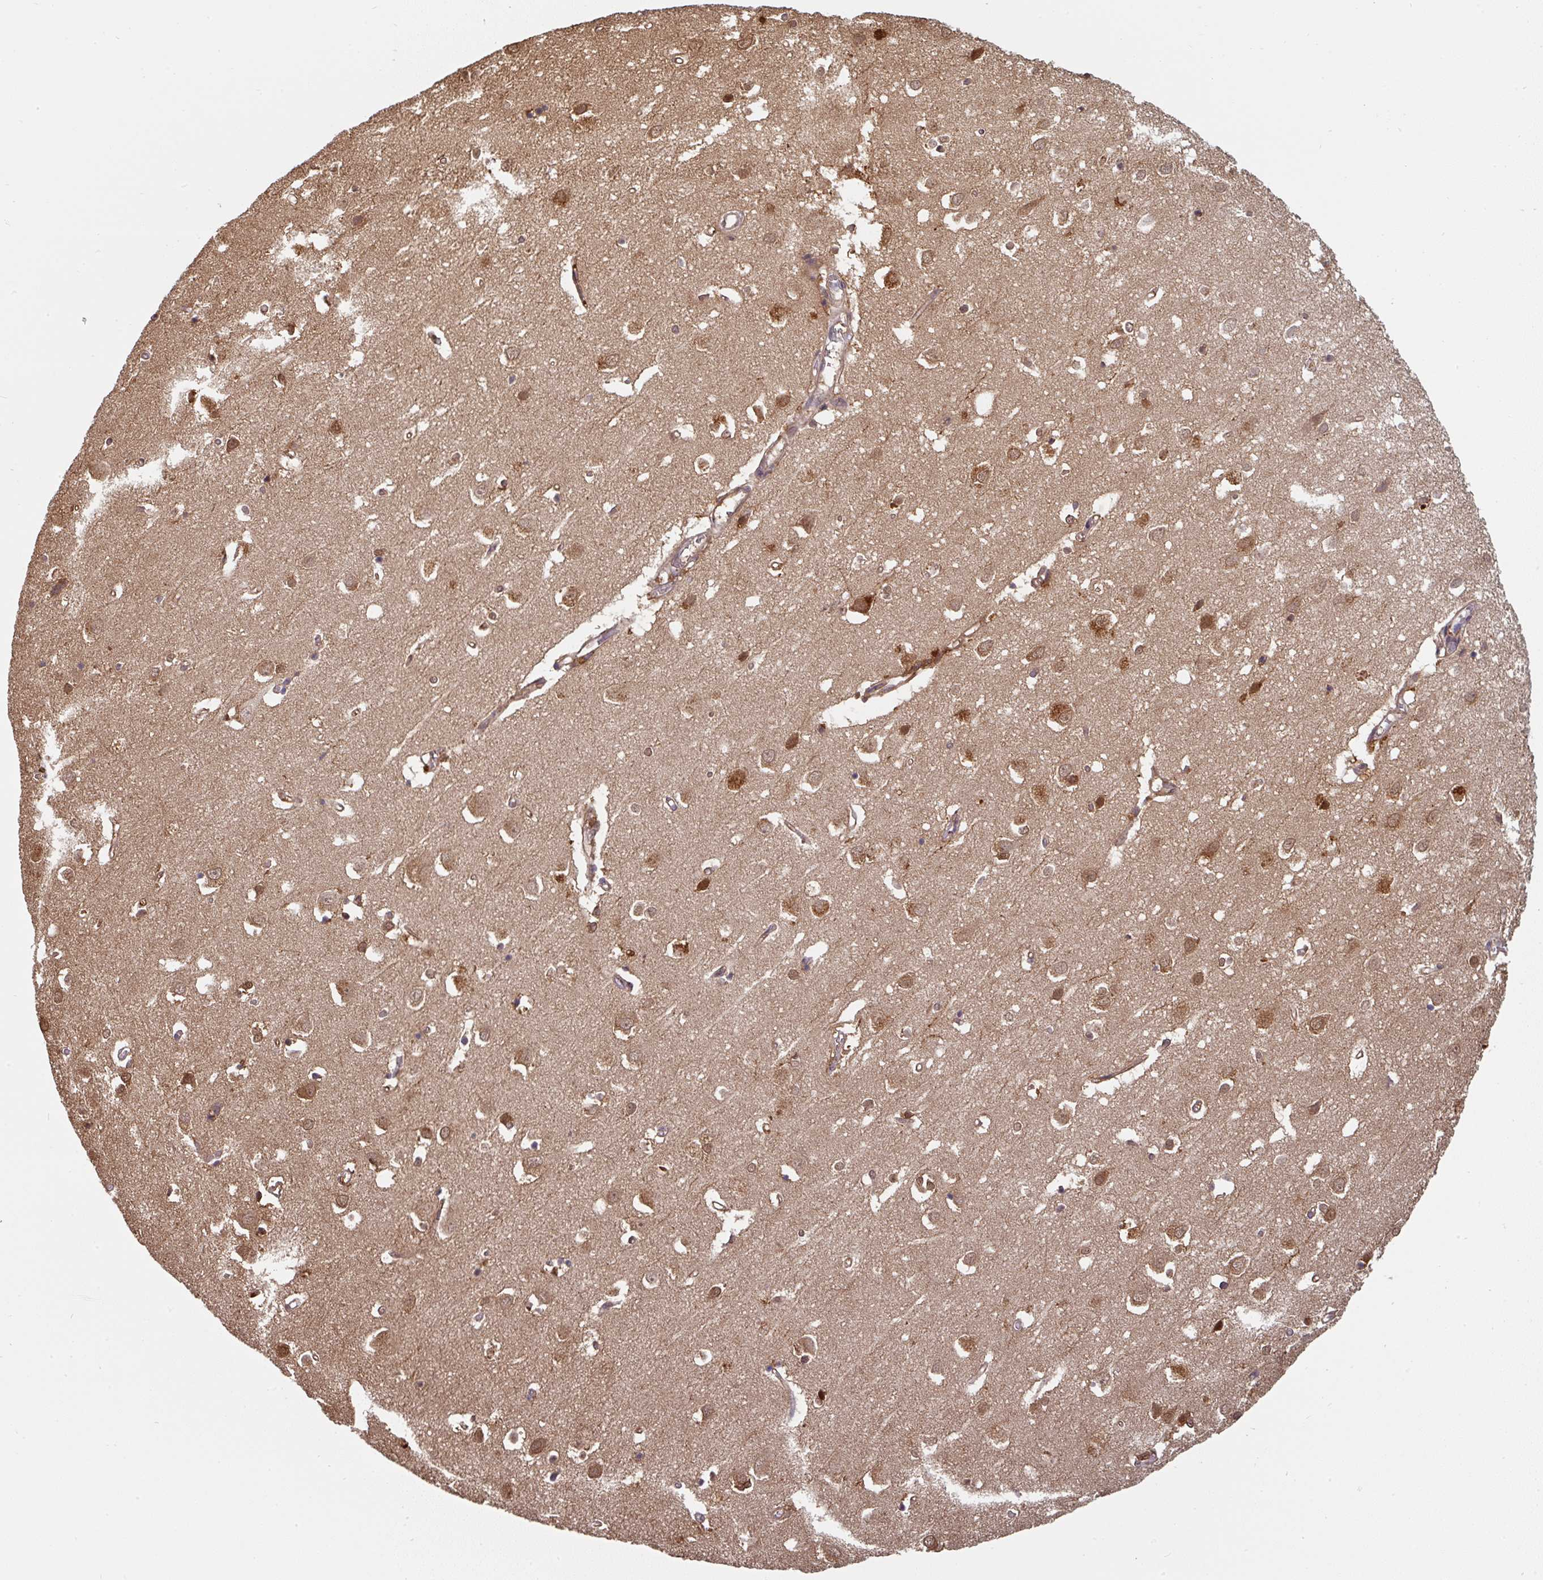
{"staining": {"intensity": "weak", "quantity": "<25%", "location": "cytoplasmic/membranous"}, "tissue": "cerebral cortex", "cell_type": "Endothelial cells", "image_type": "normal", "snomed": [{"axis": "morphology", "description": "Normal tissue, NOS"}, {"axis": "topography", "description": "Cerebral cortex"}], "caption": "High magnification brightfield microscopy of benign cerebral cortex stained with DAB (brown) and counterstained with hematoxylin (blue): endothelial cells show no significant staining. Nuclei are stained in blue.", "gene": "ST13", "patient": {"sex": "male", "age": 70}}